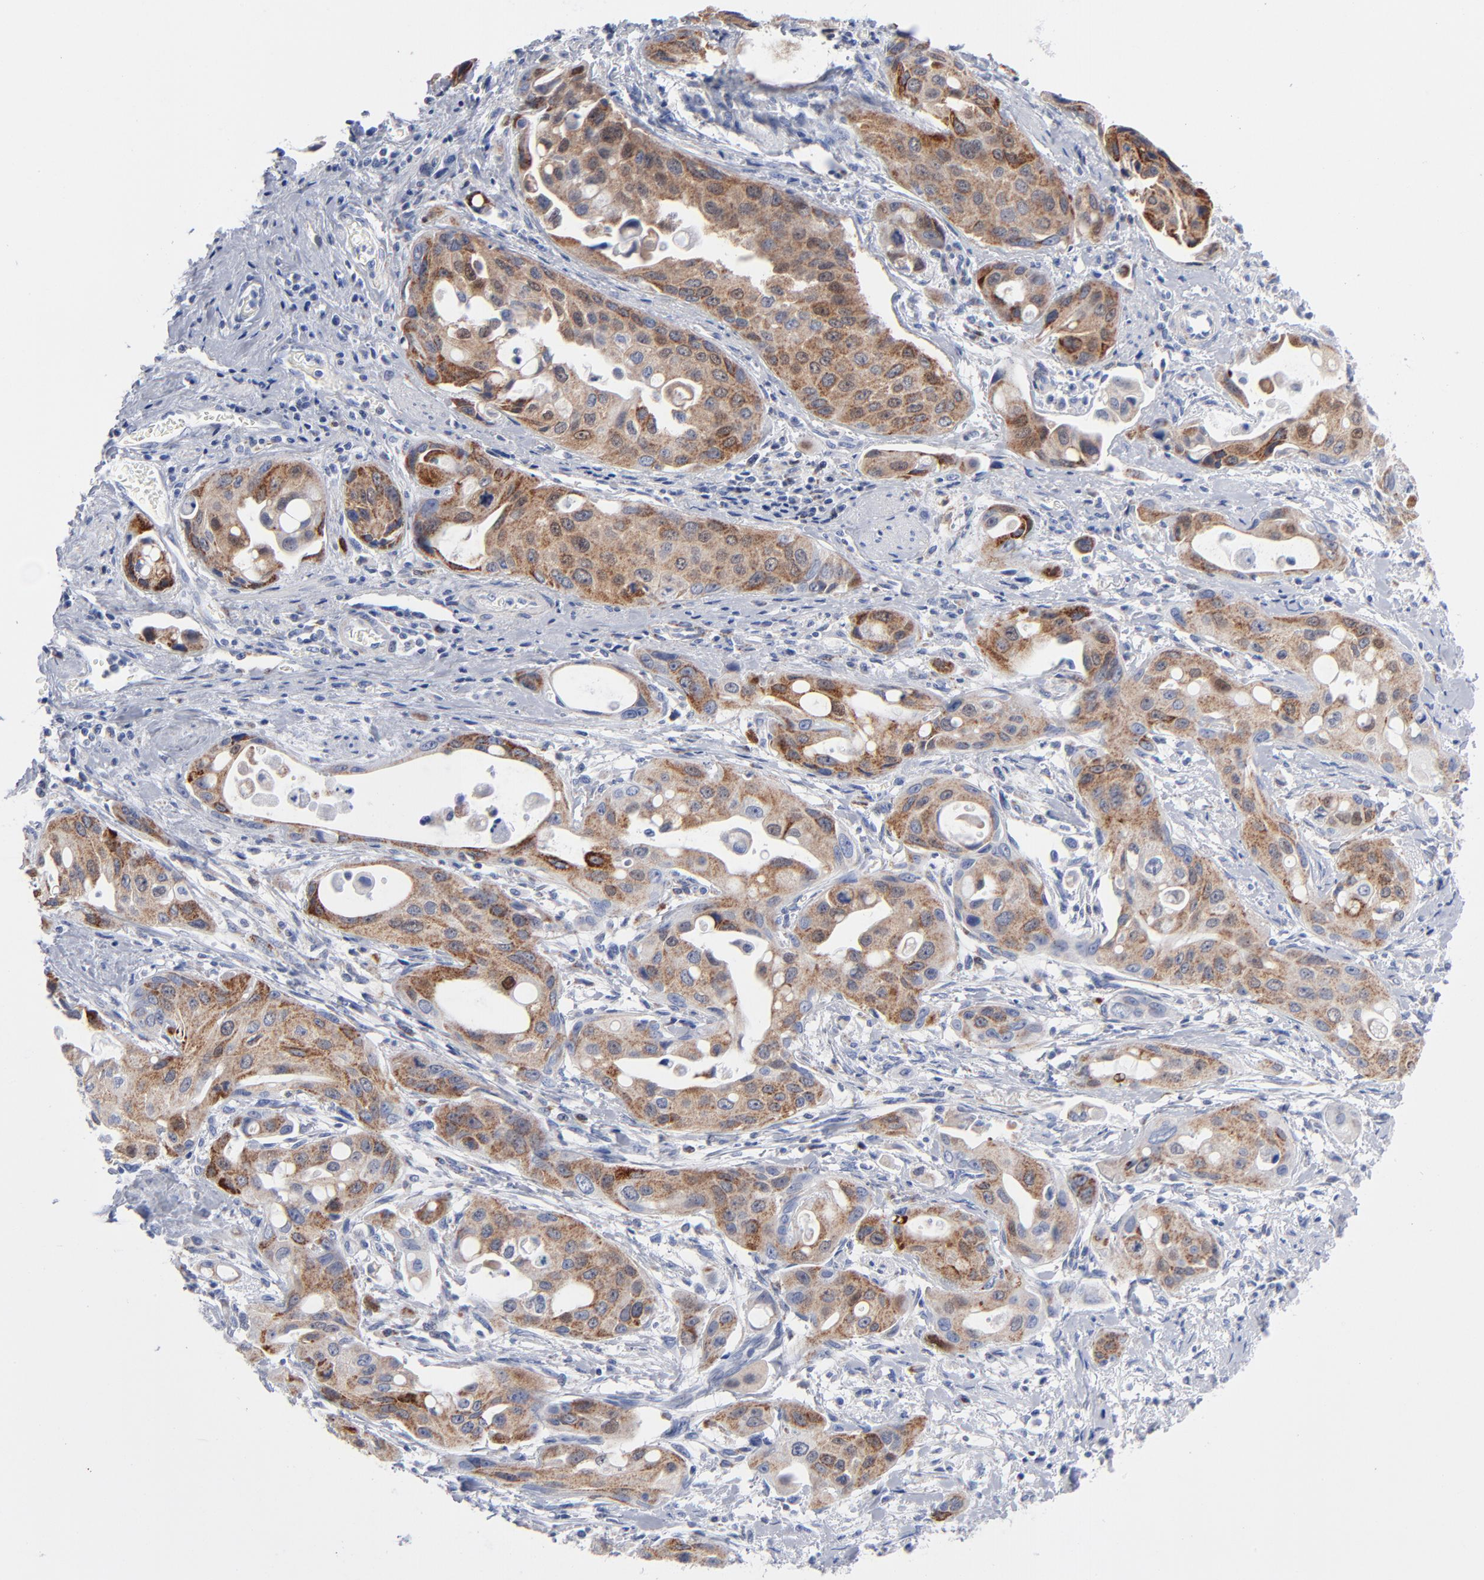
{"staining": {"intensity": "weak", "quantity": ">75%", "location": "cytoplasmic/membranous"}, "tissue": "pancreatic cancer", "cell_type": "Tumor cells", "image_type": "cancer", "snomed": [{"axis": "morphology", "description": "Adenocarcinoma, NOS"}, {"axis": "topography", "description": "Pancreas"}], "caption": "Brown immunohistochemical staining in human pancreatic cancer (adenocarcinoma) displays weak cytoplasmic/membranous expression in approximately >75% of tumor cells.", "gene": "CHCHD10", "patient": {"sex": "female", "age": 60}}